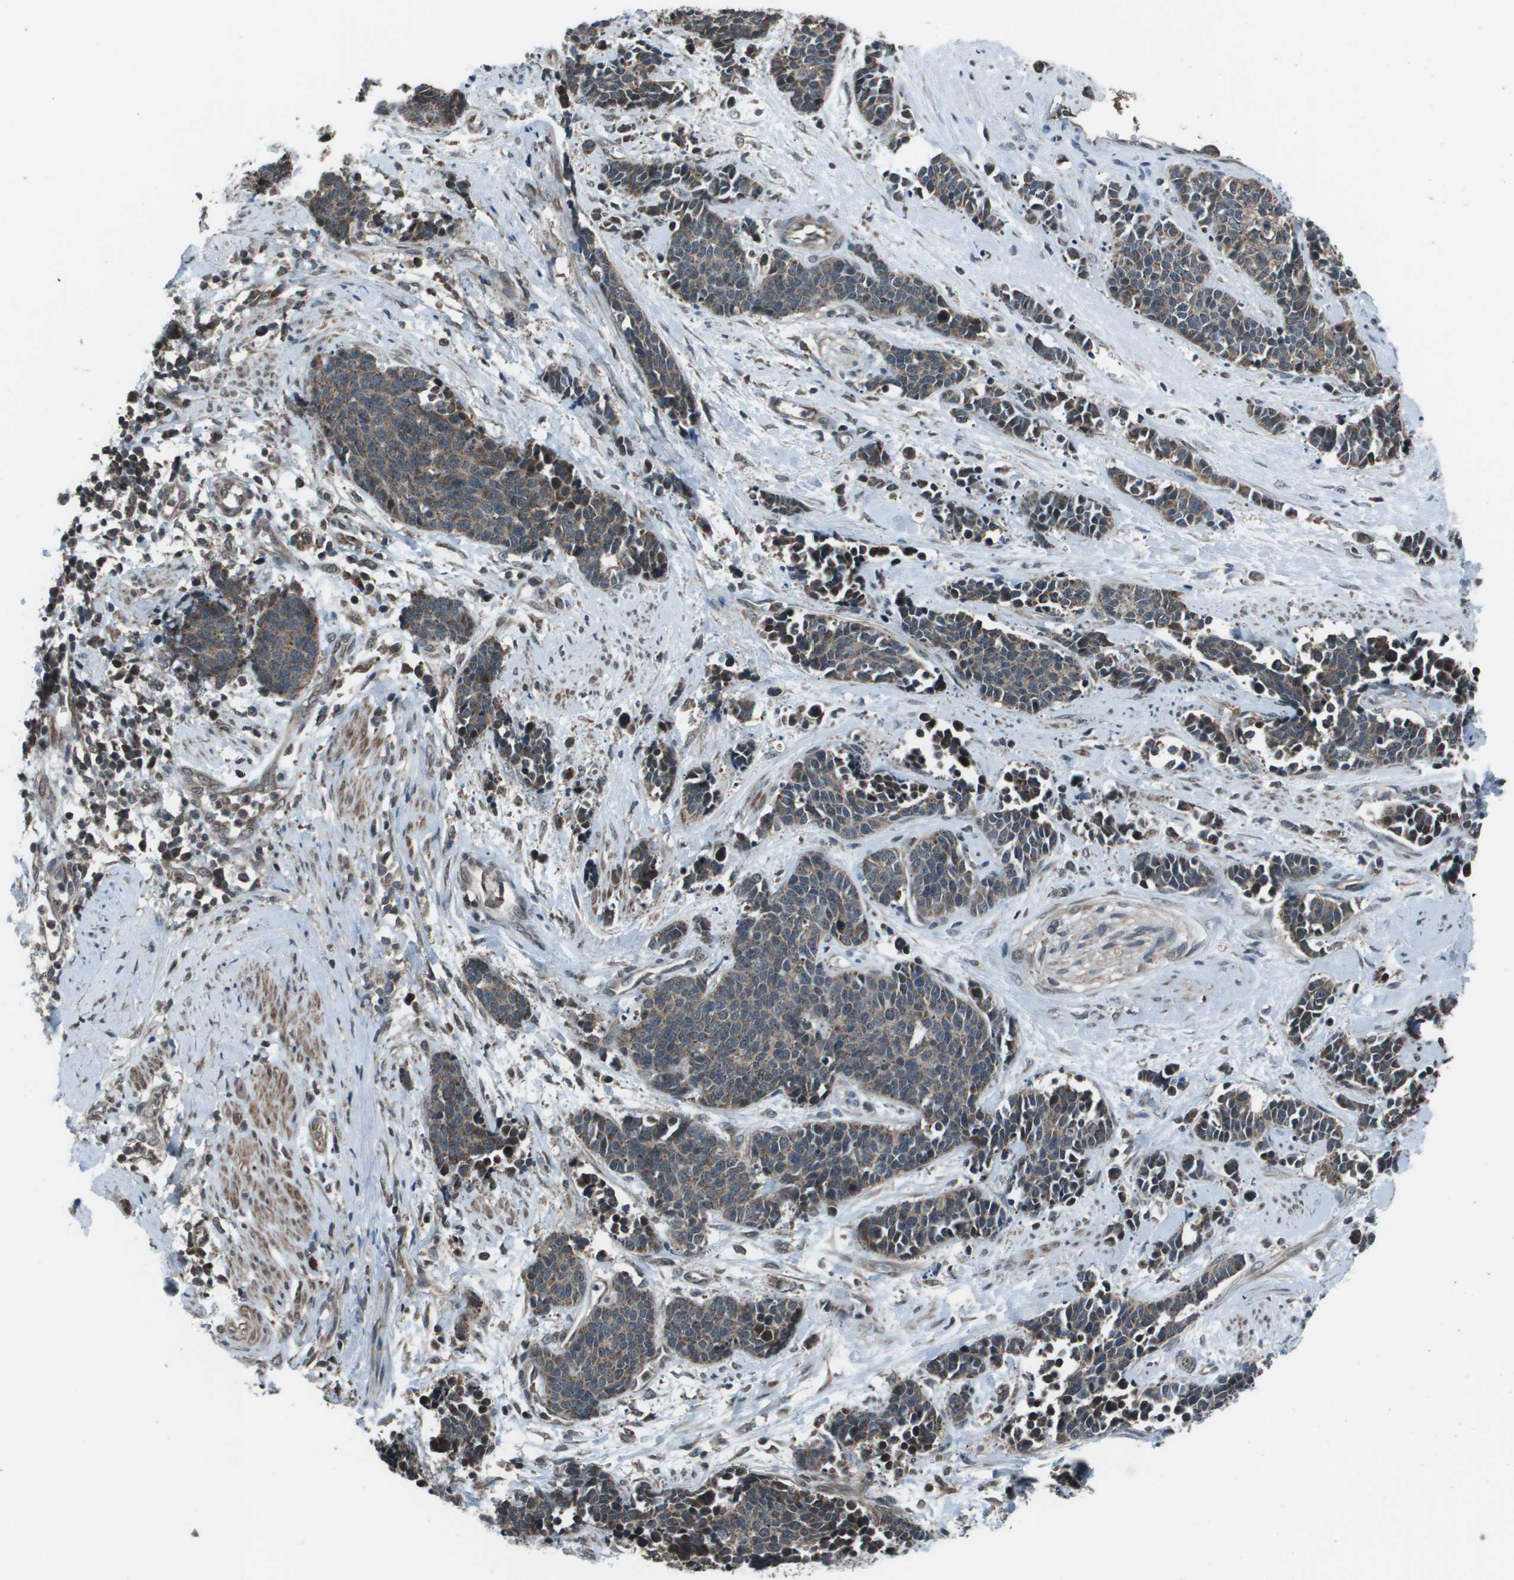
{"staining": {"intensity": "moderate", "quantity": ">75%", "location": "cytoplasmic/membranous"}, "tissue": "cervical cancer", "cell_type": "Tumor cells", "image_type": "cancer", "snomed": [{"axis": "morphology", "description": "Squamous cell carcinoma, NOS"}, {"axis": "topography", "description": "Cervix"}], "caption": "The histopathology image displays staining of cervical cancer (squamous cell carcinoma), revealing moderate cytoplasmic/membranous protein expression (brown color) within tumor cells. (IHC, brightfield microscopy, high magnification).", "gene": "PPFIA1", "patient": {"sex": "female", "age": 35}}